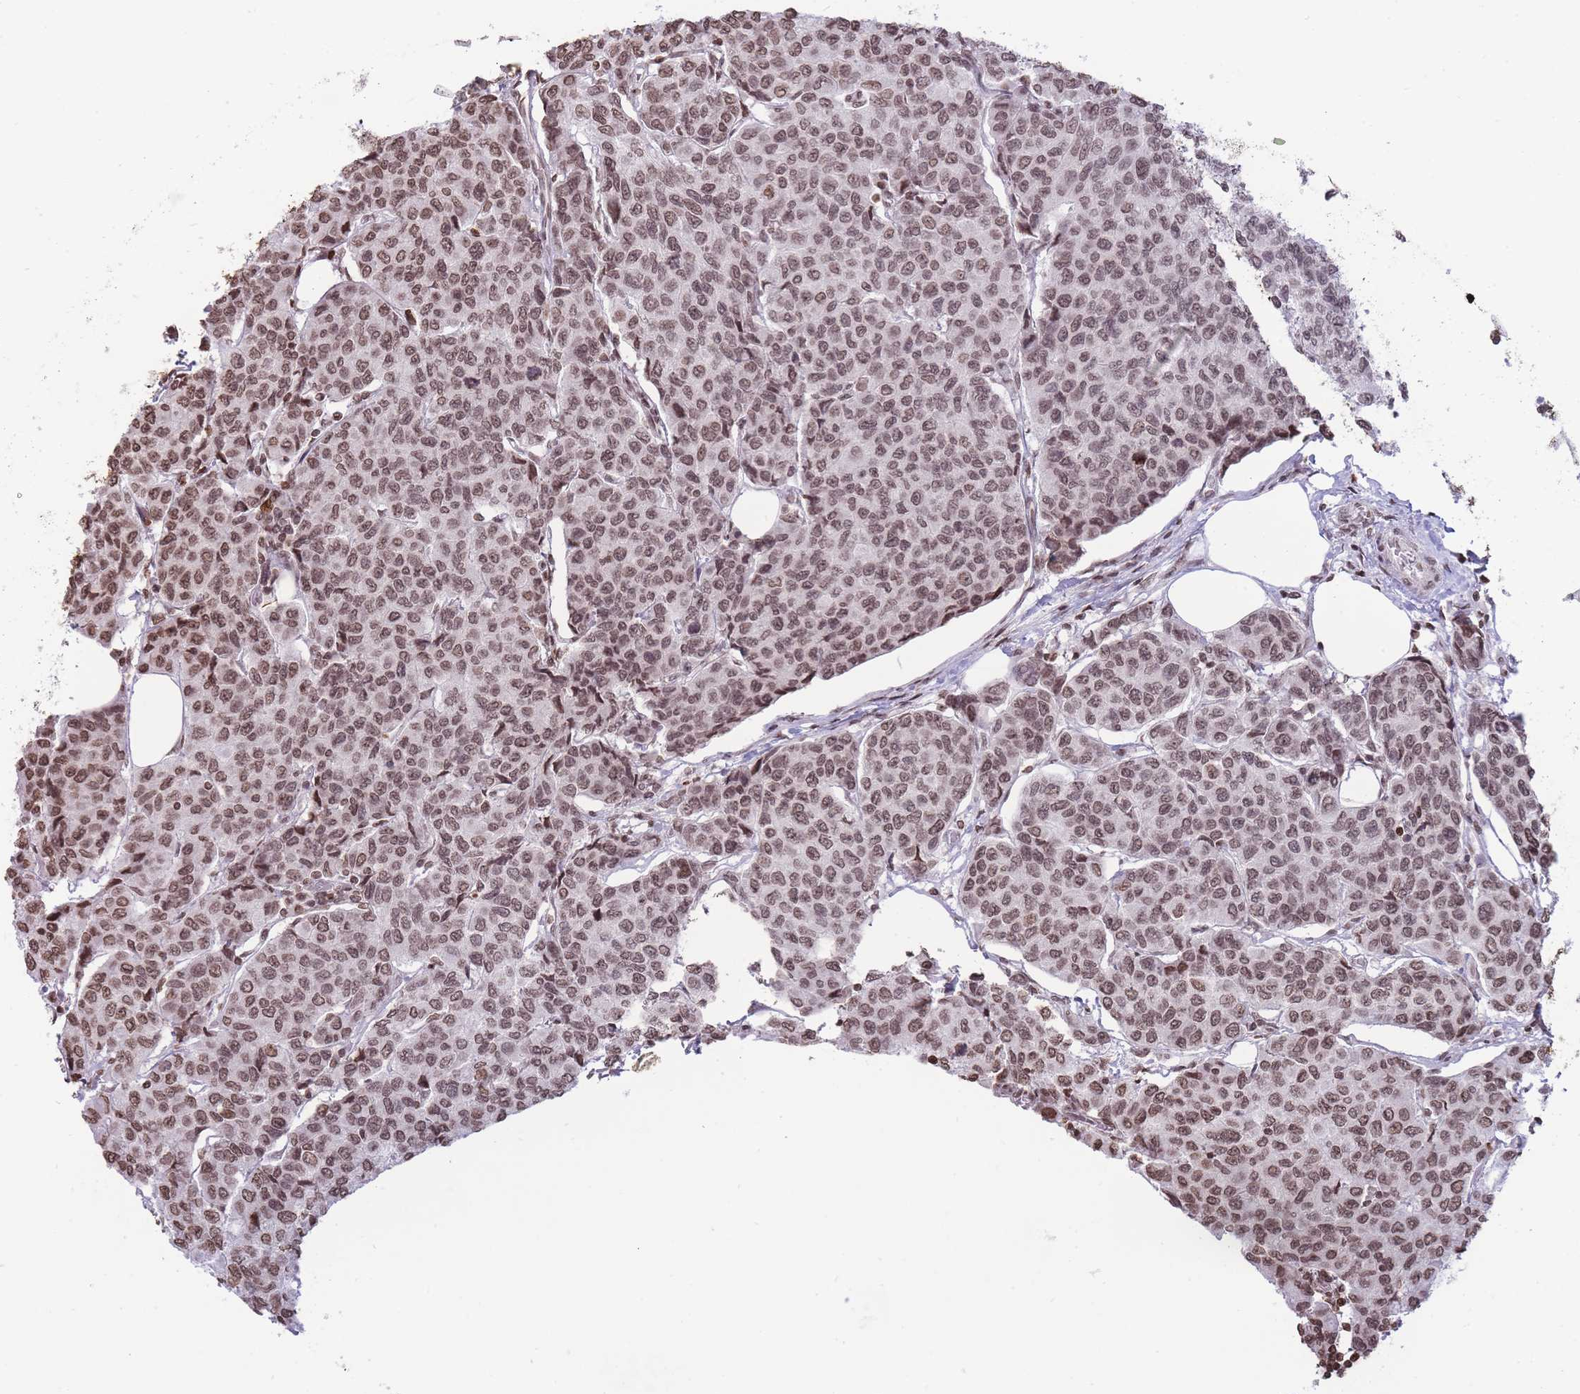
{"staining": {"intensity": "moderate", "quantity": ">75%", "location": "nuclear"}, "tissue": "breast cancer", "cell_type": "Tumor cells", "image_type": "cancer", "snomed": [{"axis": "morphology", "description": "Duct carcinoma"}, {"axis": "topography", "description": "Breast"}], "caption": "Immunohistochemistry of infiltrating ductal carcinoma (breast) displays medium levels of moderate nuclear expression in about >75% of tumor cells. Nuclei are stained in blue.", "gene": "SHISAL1", "patient": {"sex": "female", "age": 55}}